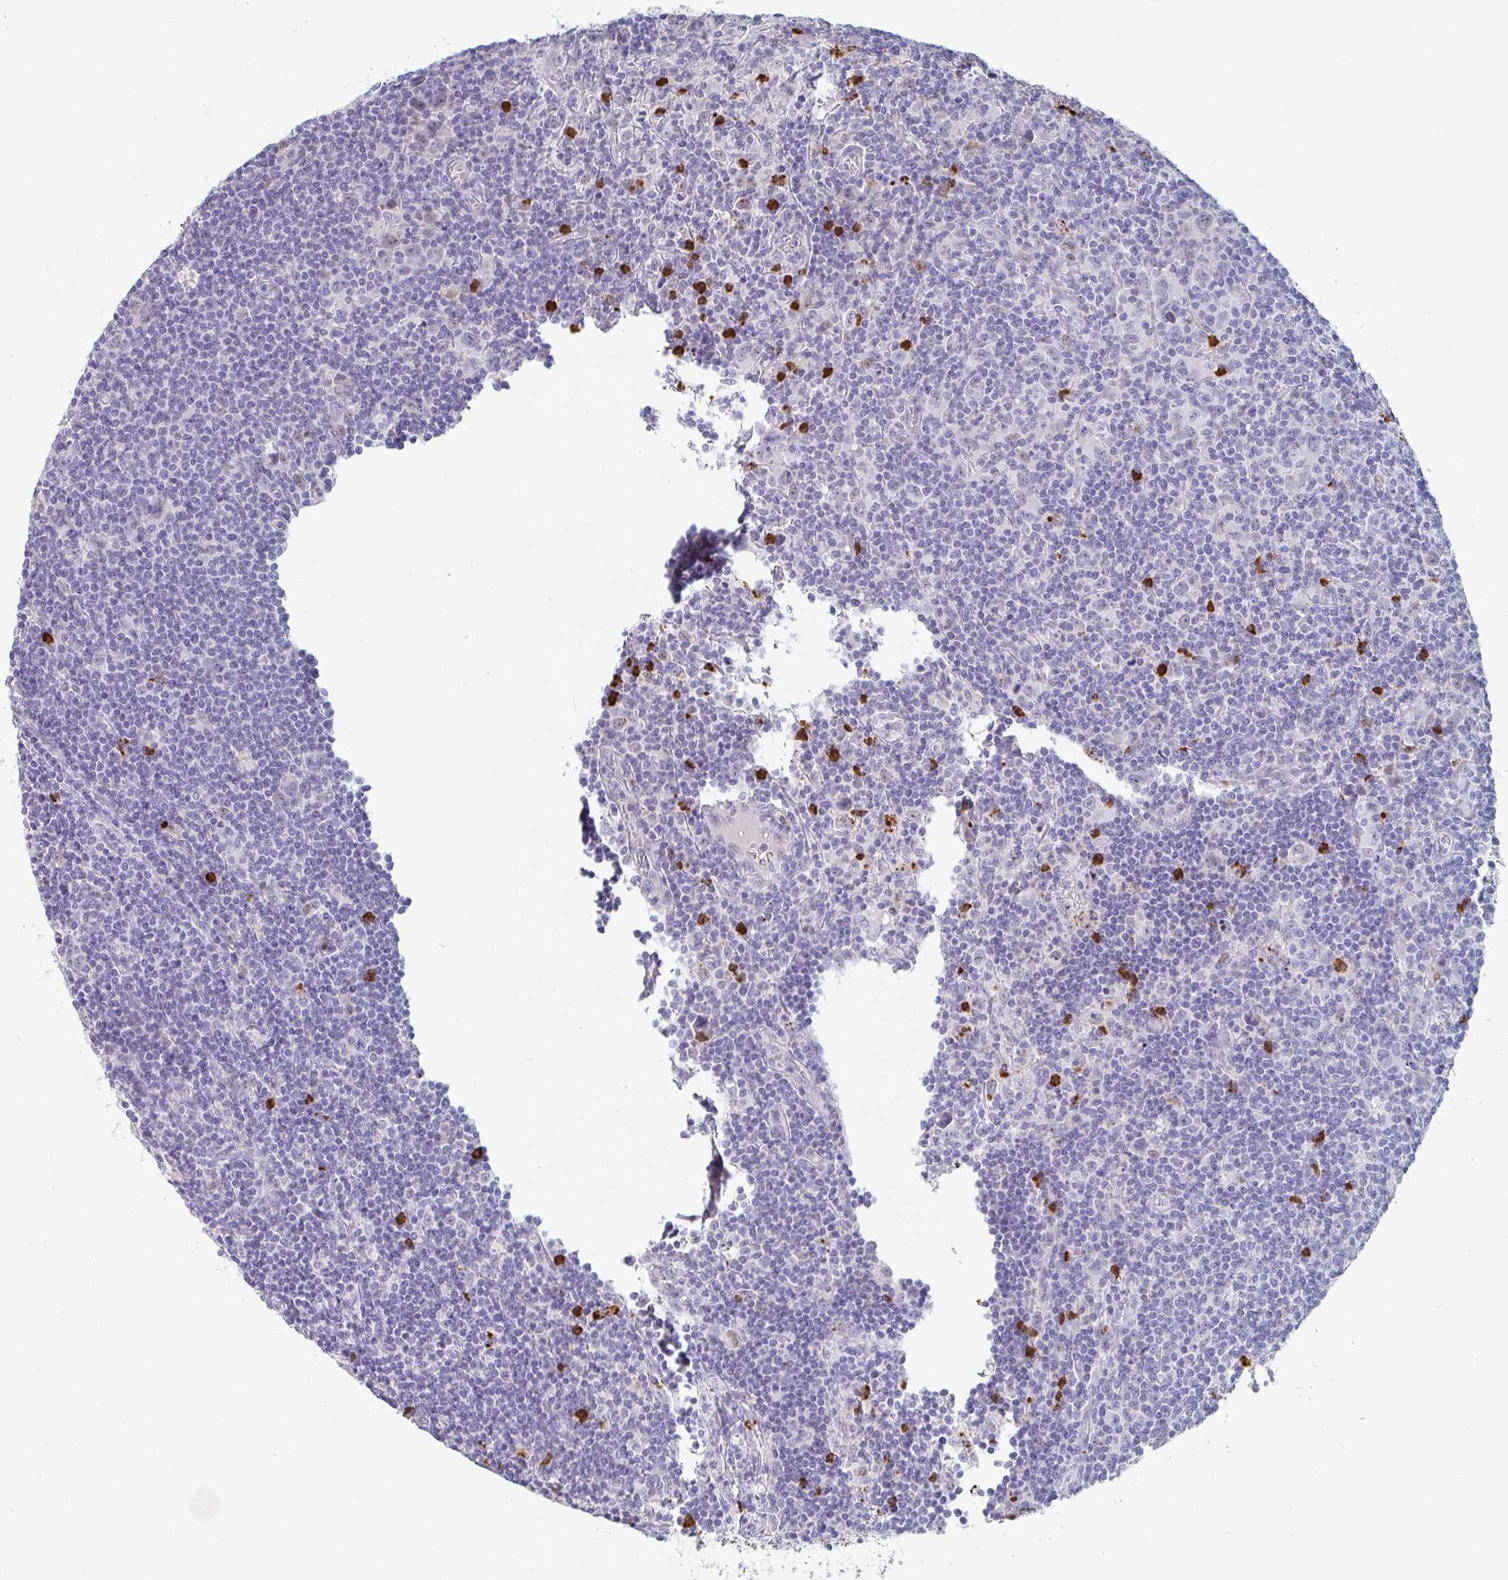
{"staining": {"intensity": "negative", "quantity": "none", "location": "none"}, "tissue": "lymphoma", "cell_type": "Tumor cells", "image_type": "cancer", "snomed": [{"axis": "morphology", "description": "Hodgkin's disease, NOS"}, {"axis": "topography", "description": "Lymph node"}], "caption": "An image of human lymphoma is negative for staining in tumor cells. (DAB immunohistochemistry with hematoxylin counter stain).", "gene": "RUBCN", "patient": {"sex": "female", "age": 18}}